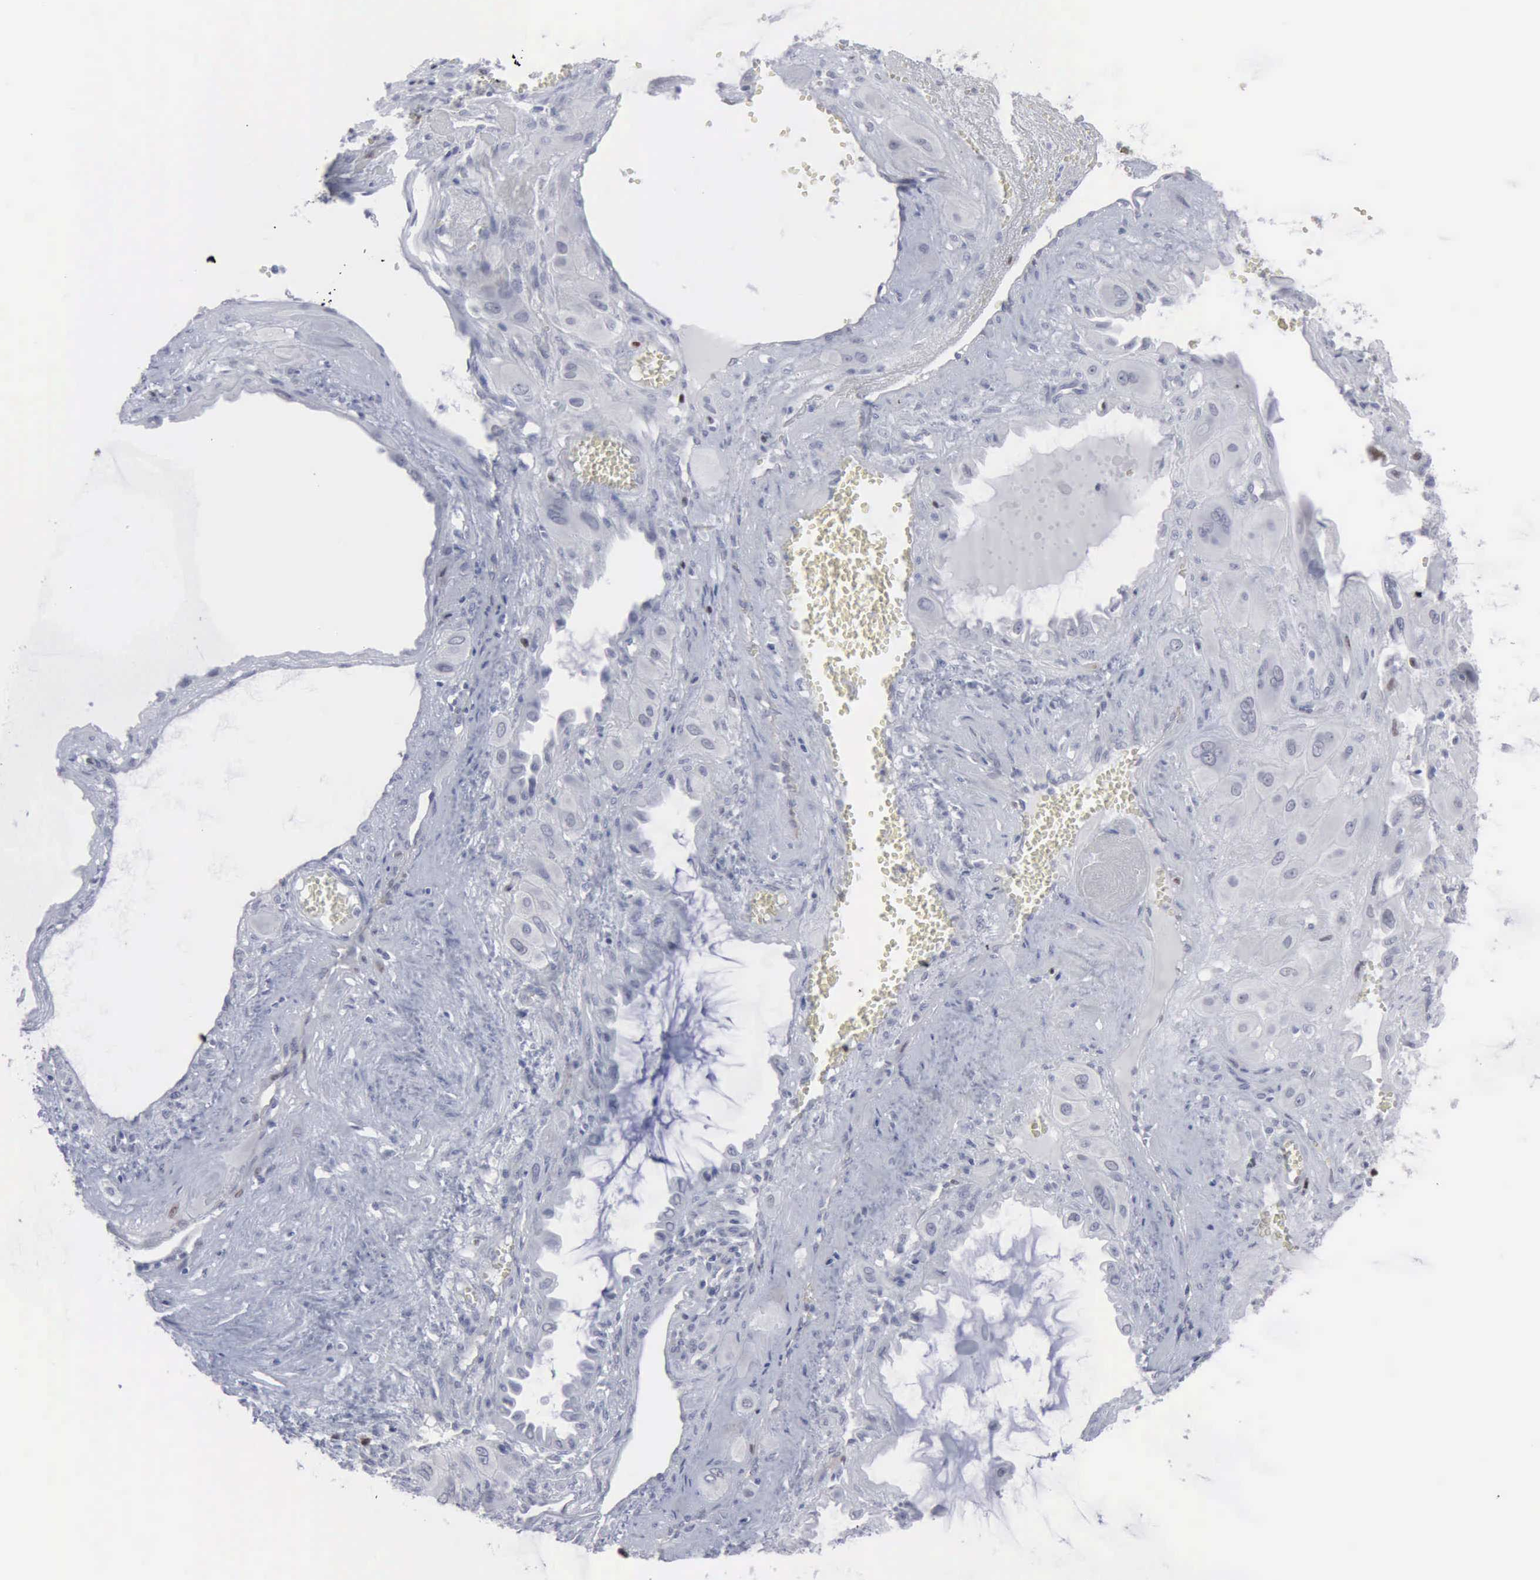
{"staining": {"intensity": "negative", "quantity": "none", "location": "none"}, "tissue": "cervical cancer", "cell_type": "Tumor cells", "image_type": "cancer", "snomed": [{"axis": "morphology", "description": "Squamous cell carcinoma, NOS"}, {"axis": "topography", "description": "Cervix"}], "caption": "This is a micrograph of immunohistochemistry staining of squamous cell carcinoma (cervical), which shows no expression in tumor cells. Nuclei are stained in blue.", "gene": "MCM5", "patient": {"sex": "female", "age": 34}}